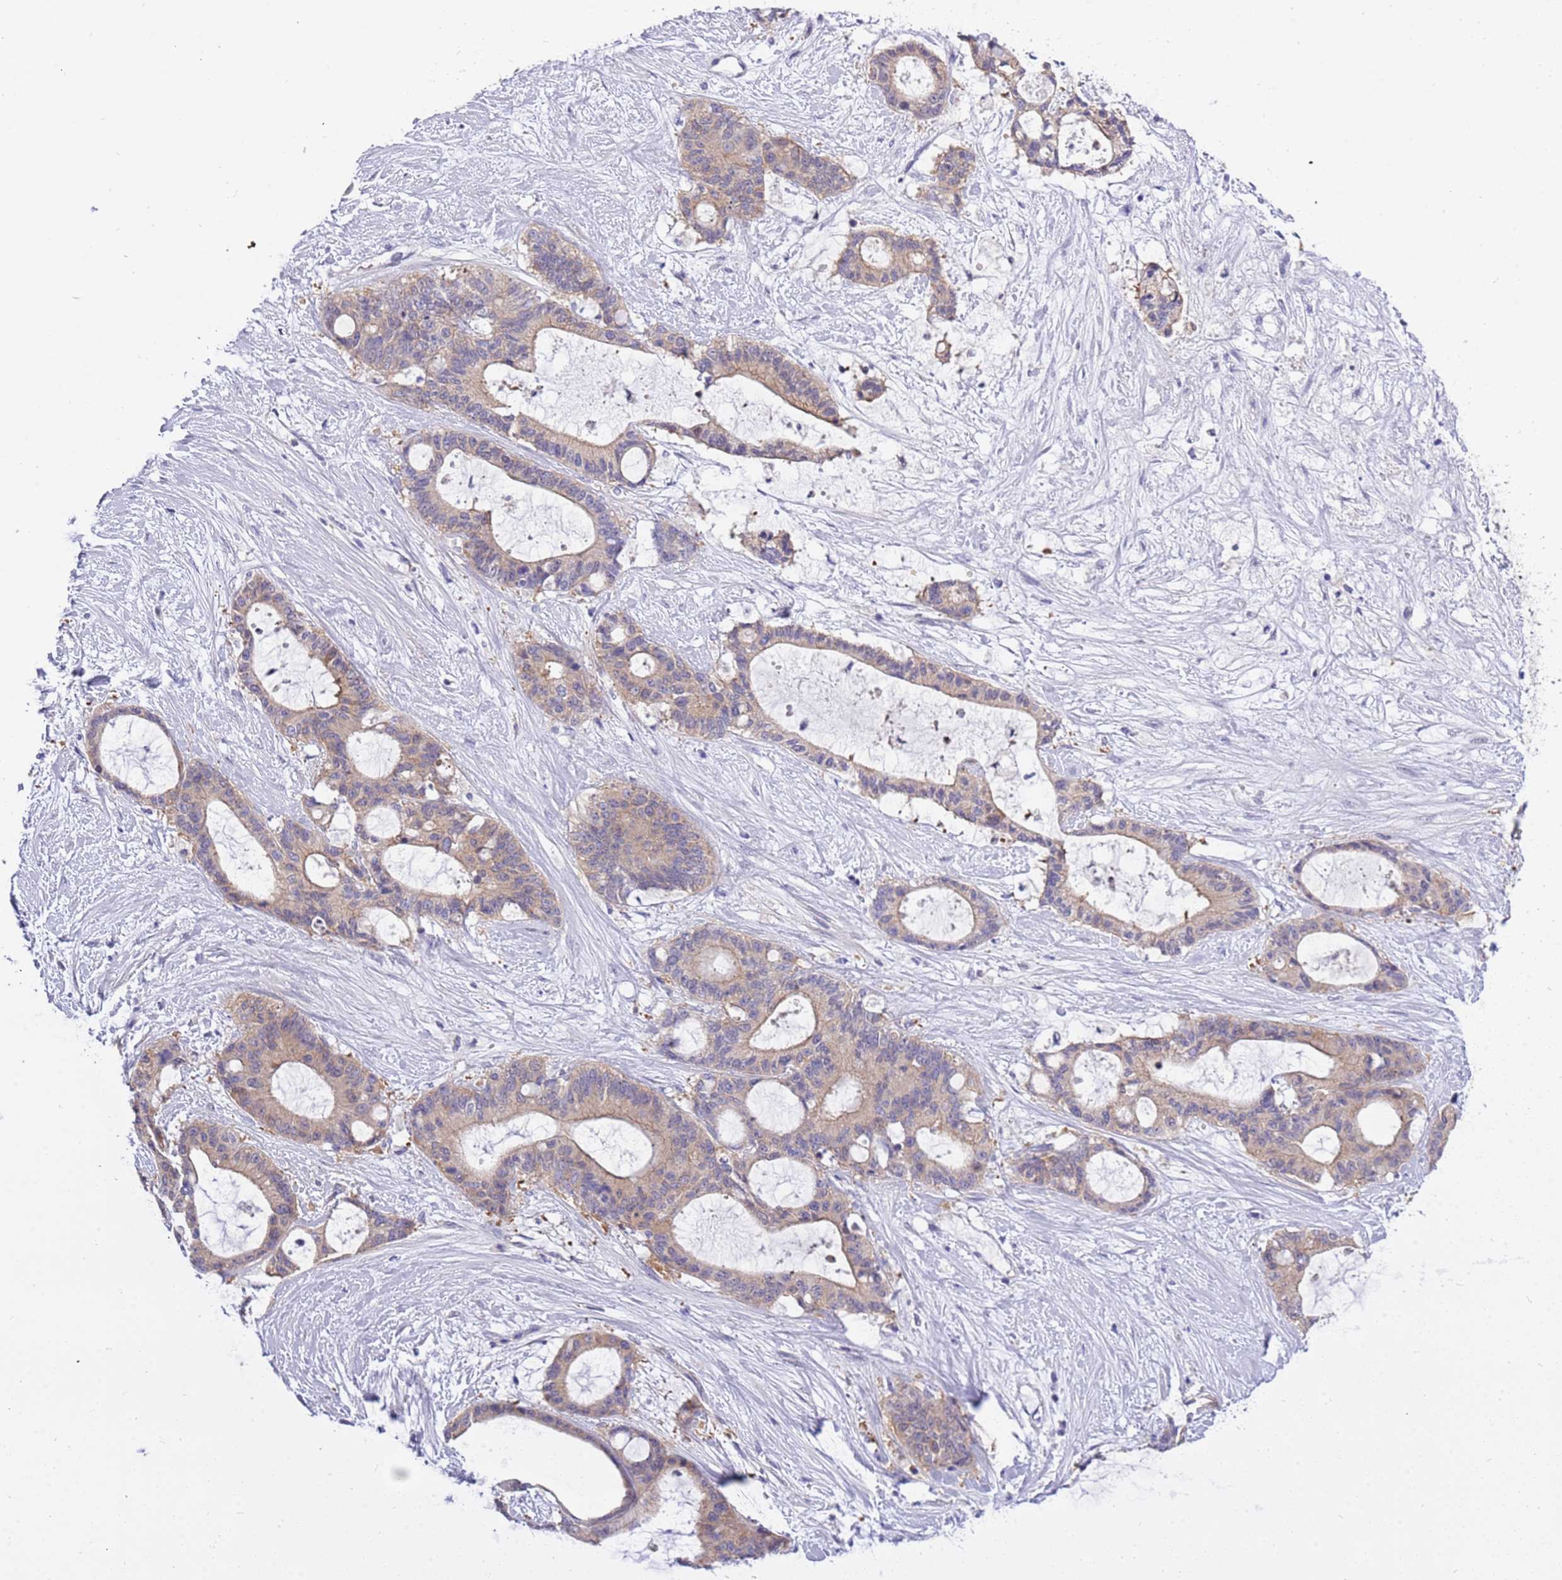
{"staining": {"intensity": "weak", "quantity": ">75%", "location": "cytoplasmic/membranous"}, "tissue": "liver cancer", "cell_type": "Tumor cells", "image_type": "cancer", "snomed": [{"axis": "morphology", "description": "Normal tissue, NOS"}, {"axis": "morphology", "description": "Cholangiocarcinoma"}, {"axis": "topography", "description": "Liver"}, {"axis": "topography", "description": "Peripheral nerve tissue"}], "caption": "This histopathology image demonstrates cholangiocarcinoma (liver) stained with immunohistochemistry (IHC) to label a protein in brown. The cytoplasmic/membranous of tumor cells show weak positivity for the protein. Nuclei are counter-stained blue.", "gene": "STIP1", "patient": {"sex": "female", "age": 73}}